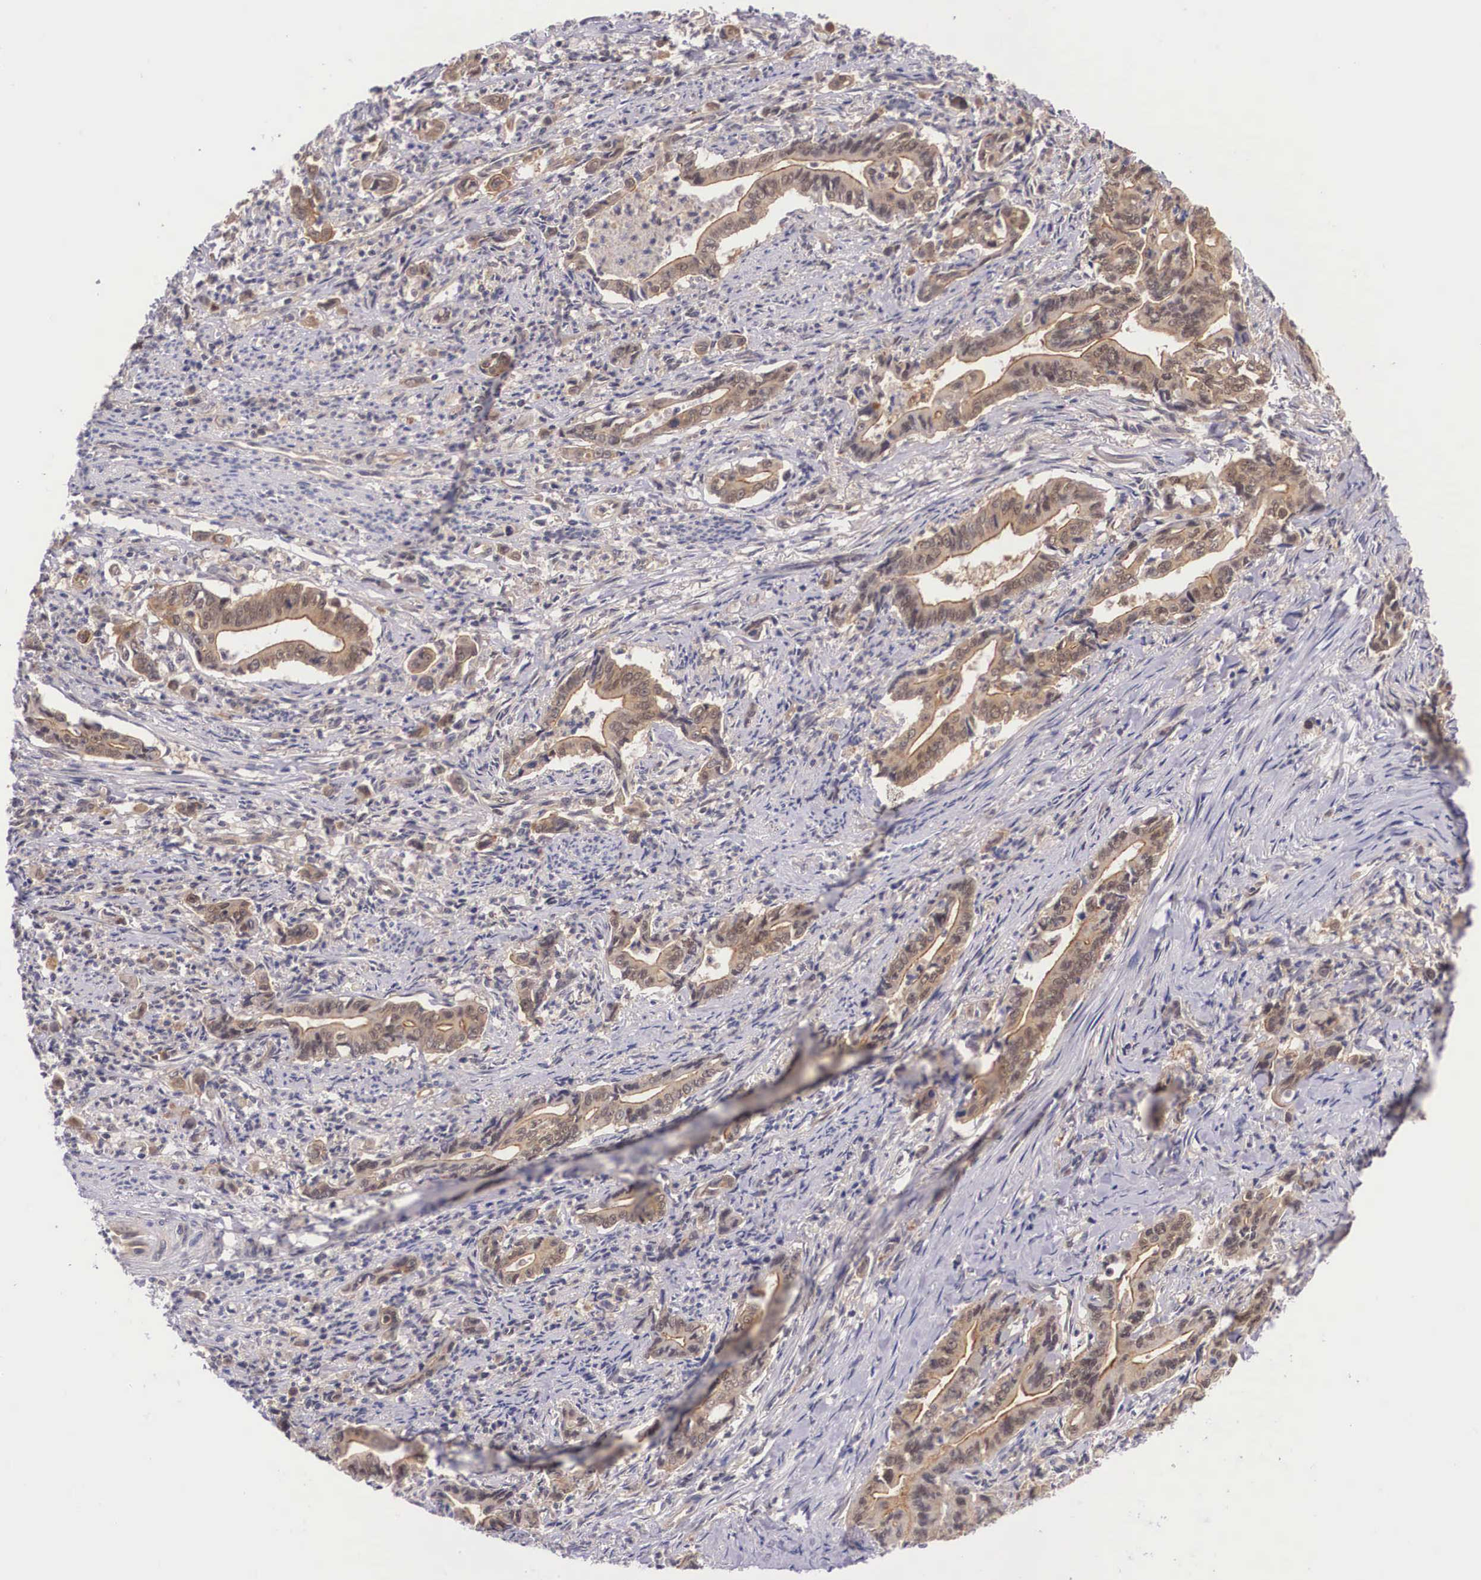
{"staining": {"intensity": "moderate", "quantity": ">75%", "location": "cytoplasmic/membranous"}, "tissue": "stomach cancer", "cell_type": "Tumor cells", "image_type": "cancer", "snomed": [{"axis": "morphology", "description": "Adenocarcinoma, NOS"}, {"axis": "topography", "description": "Stomach"}], "caption": "Tumor cells exhibit medium levels of moderate cytoplasmic/membranous staining in about >75% of cells in adenocarcinoma (stomach).", "gene": "IGBP1", "patient": {"sex": "female", "age": 76}}